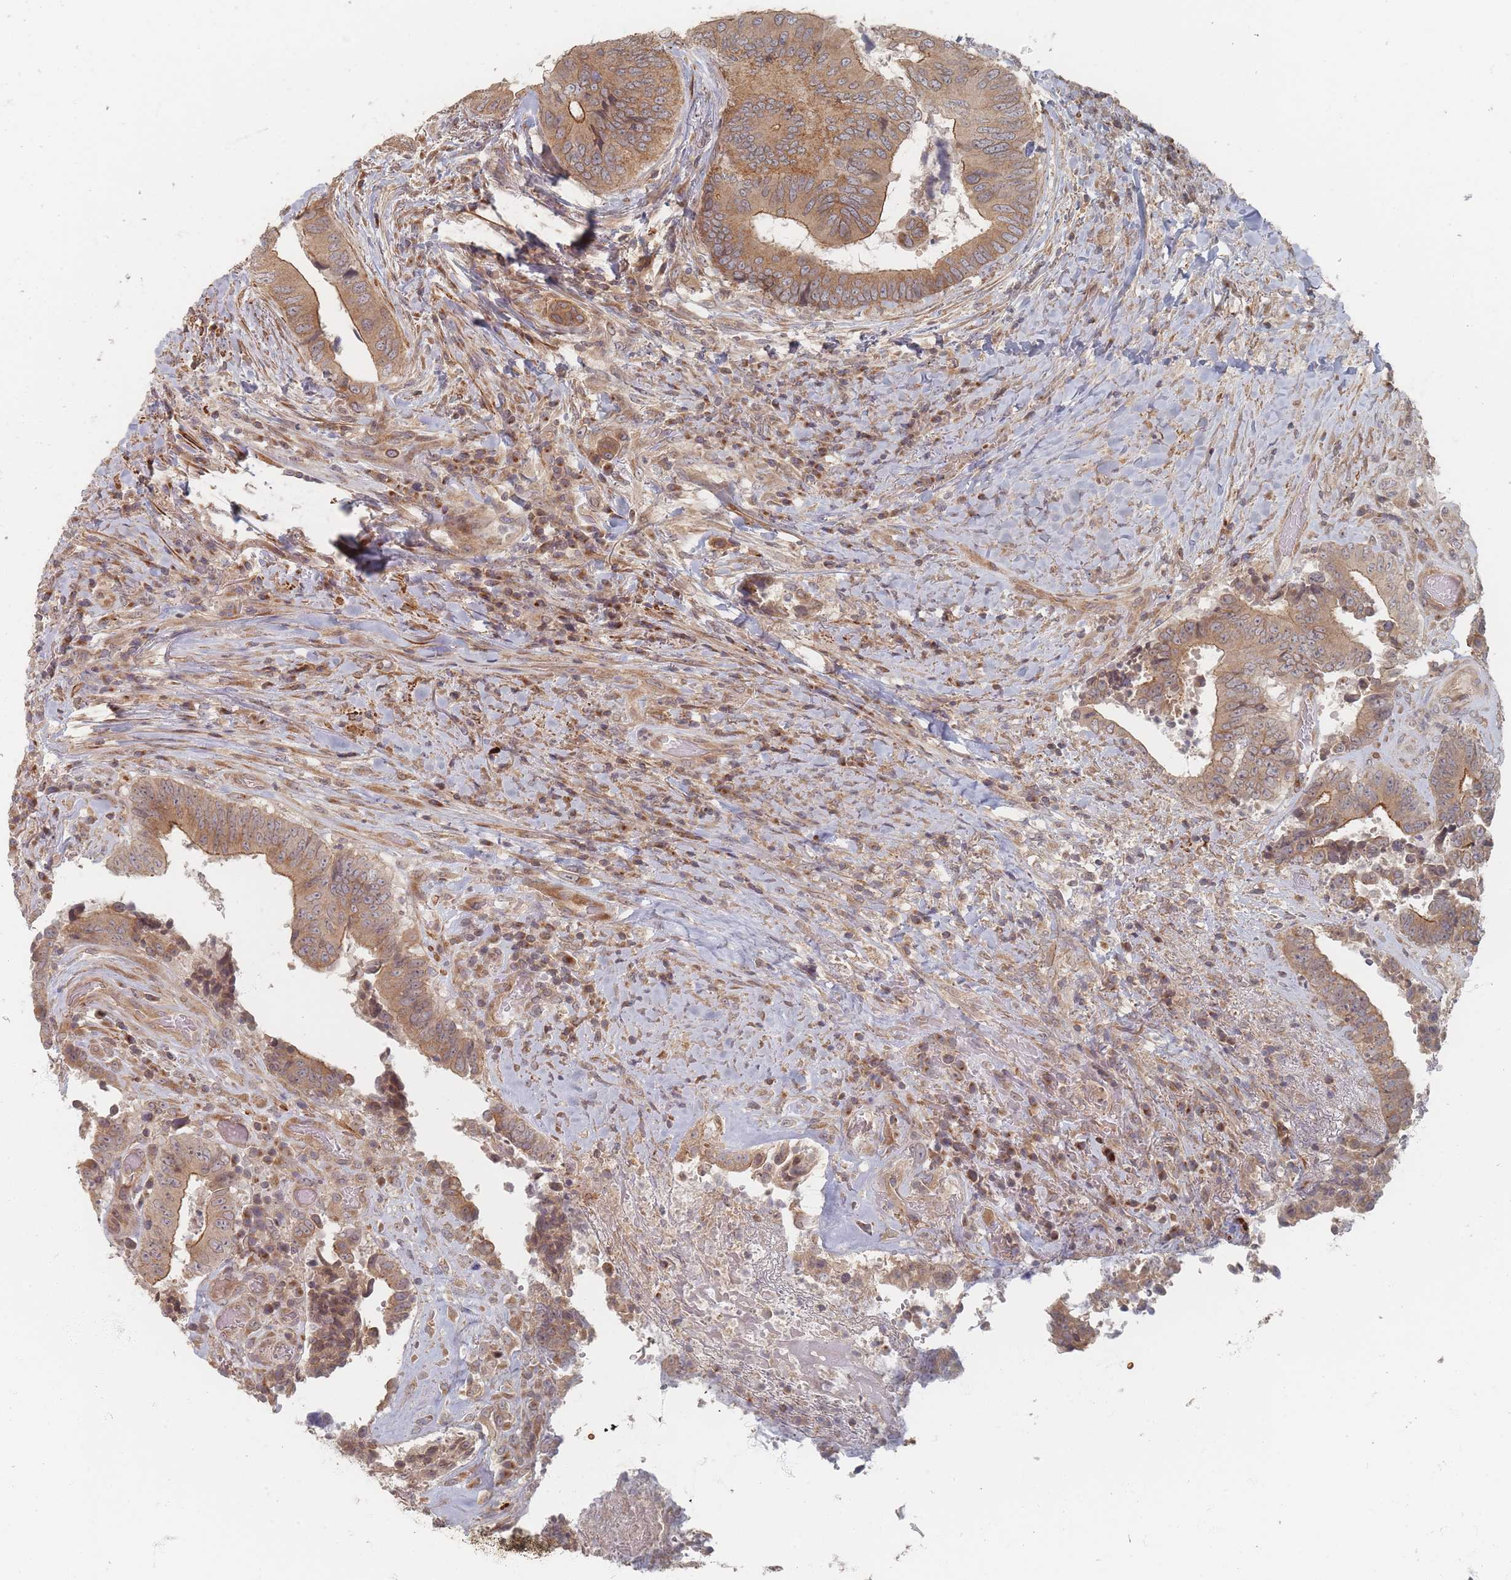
{"staining": {"intensity": "moderate", "quantity": ">75%", "location": "cytoplasmic/membranous"}, "tissue": "colorectal cancer", "cell_type": "Tumor cells", "image_type": "cancer", "snomed": [{"axis": "morphology", "description": "Adenocarcinoma, NOS"}, {"axis": "topography", "description": "Rectum"}], "caption": "A high-resolution image shows immunohistochemistry (IHC) staining of colorectal cancer, which reveals moderate cytoplasmic/membranous staining in approximately >75% of tumor cells. (Brightfield microscopy of DAB IHC at high magnification).", "gene": "GLE1", "patient": {"sex": "male", "age": 72}}